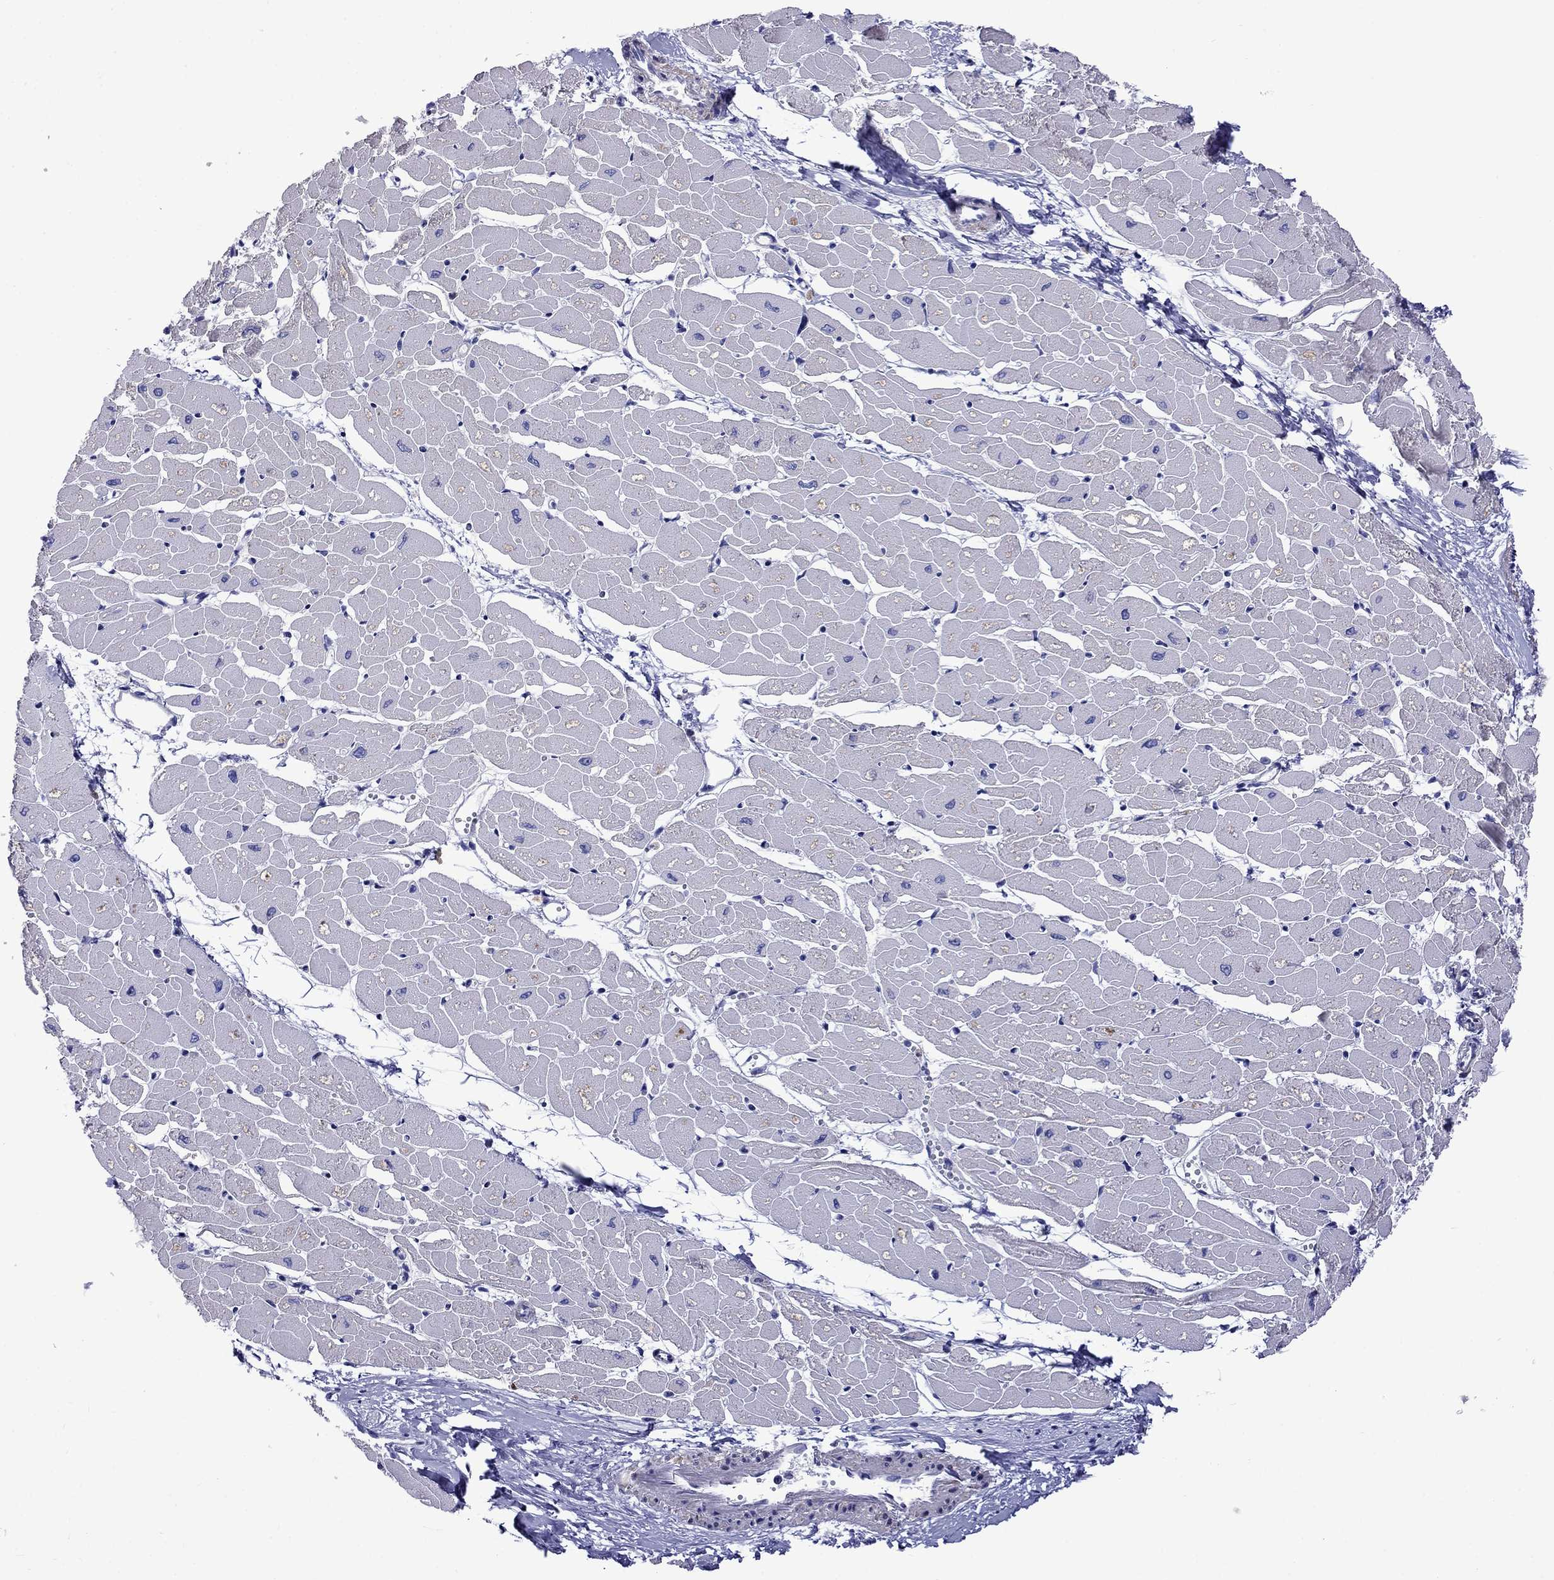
{"staining": {"intensity": "negative", "quantity": "none", "location": "none"}, "tissue": "heart muscle", "cell_type": "Cardiomyocytes", "image_type": "normal", "snomed": [{"axis": "morphology", "description": "Normal tissue, NOS"}, {"axis": "topography", "description": "Heart"}], "caption": "DAB immunohistochemical staining of normal heart muscle shows no significant staining in cardiomyocytes. (DAB (3,3'-diaminobenzidine) immunohistochemistry (IHC) with hematoxylin counter stain).", "gene": "STAR", "patient": {"sex": "male", "age": 57}}